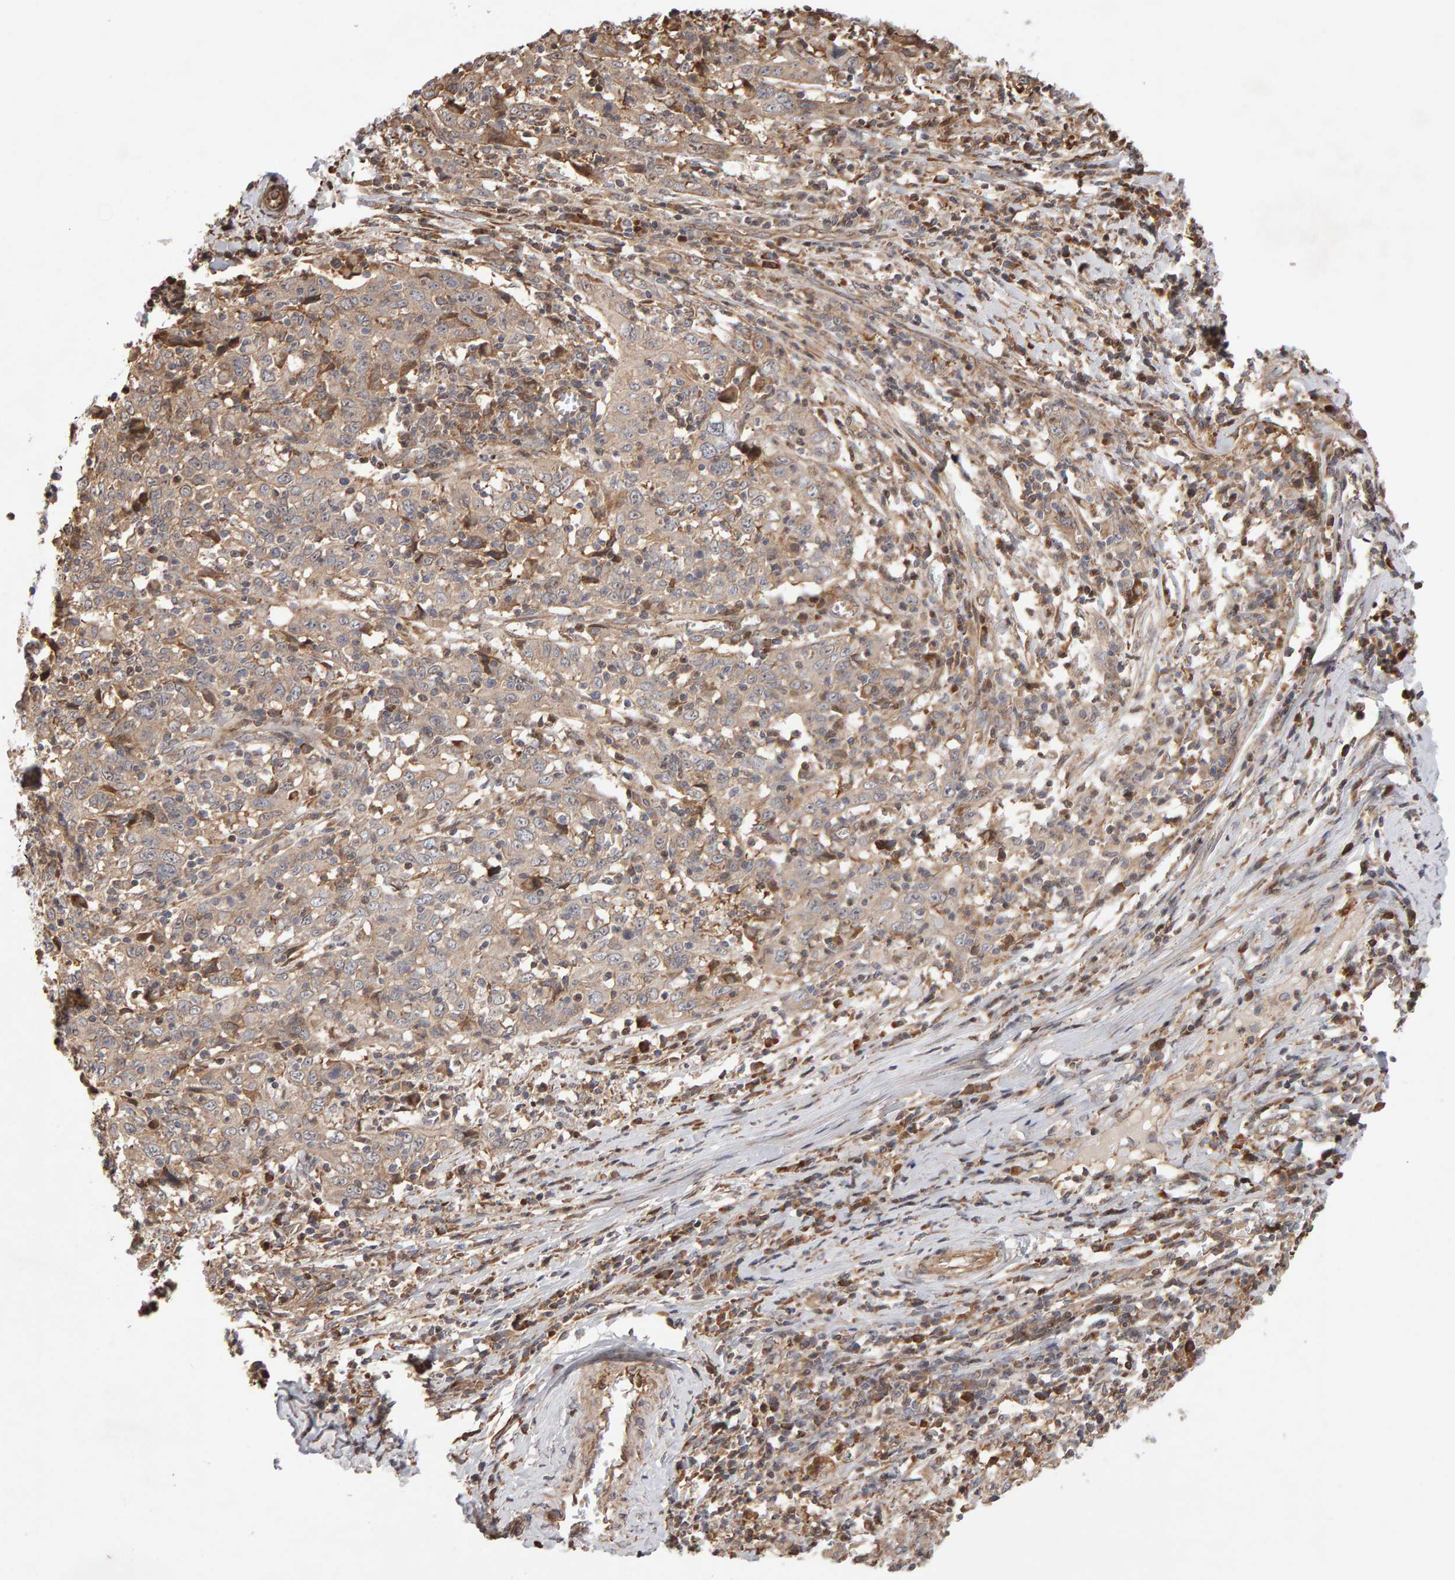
{"staining": {"intensity": "weak", "quantity": "<25%", "location": "cytoplasmic/membranous"}, "tissue": "cervical cancer", "cell_type": "Tumor cells", "image_type": "cancer", "snomed": [{"axis": "morphology", "description": "Squamous cell carcinoma, NOS"}, {"axis": "topography", "description": "Cervix"}], "caption": "Protein analysis of squamous cell carcinoma (cervical) demonstrates no significant staining in tumor cells.", "gene": "LZTS1", "patient": {"sex": "female", "age": 46}}